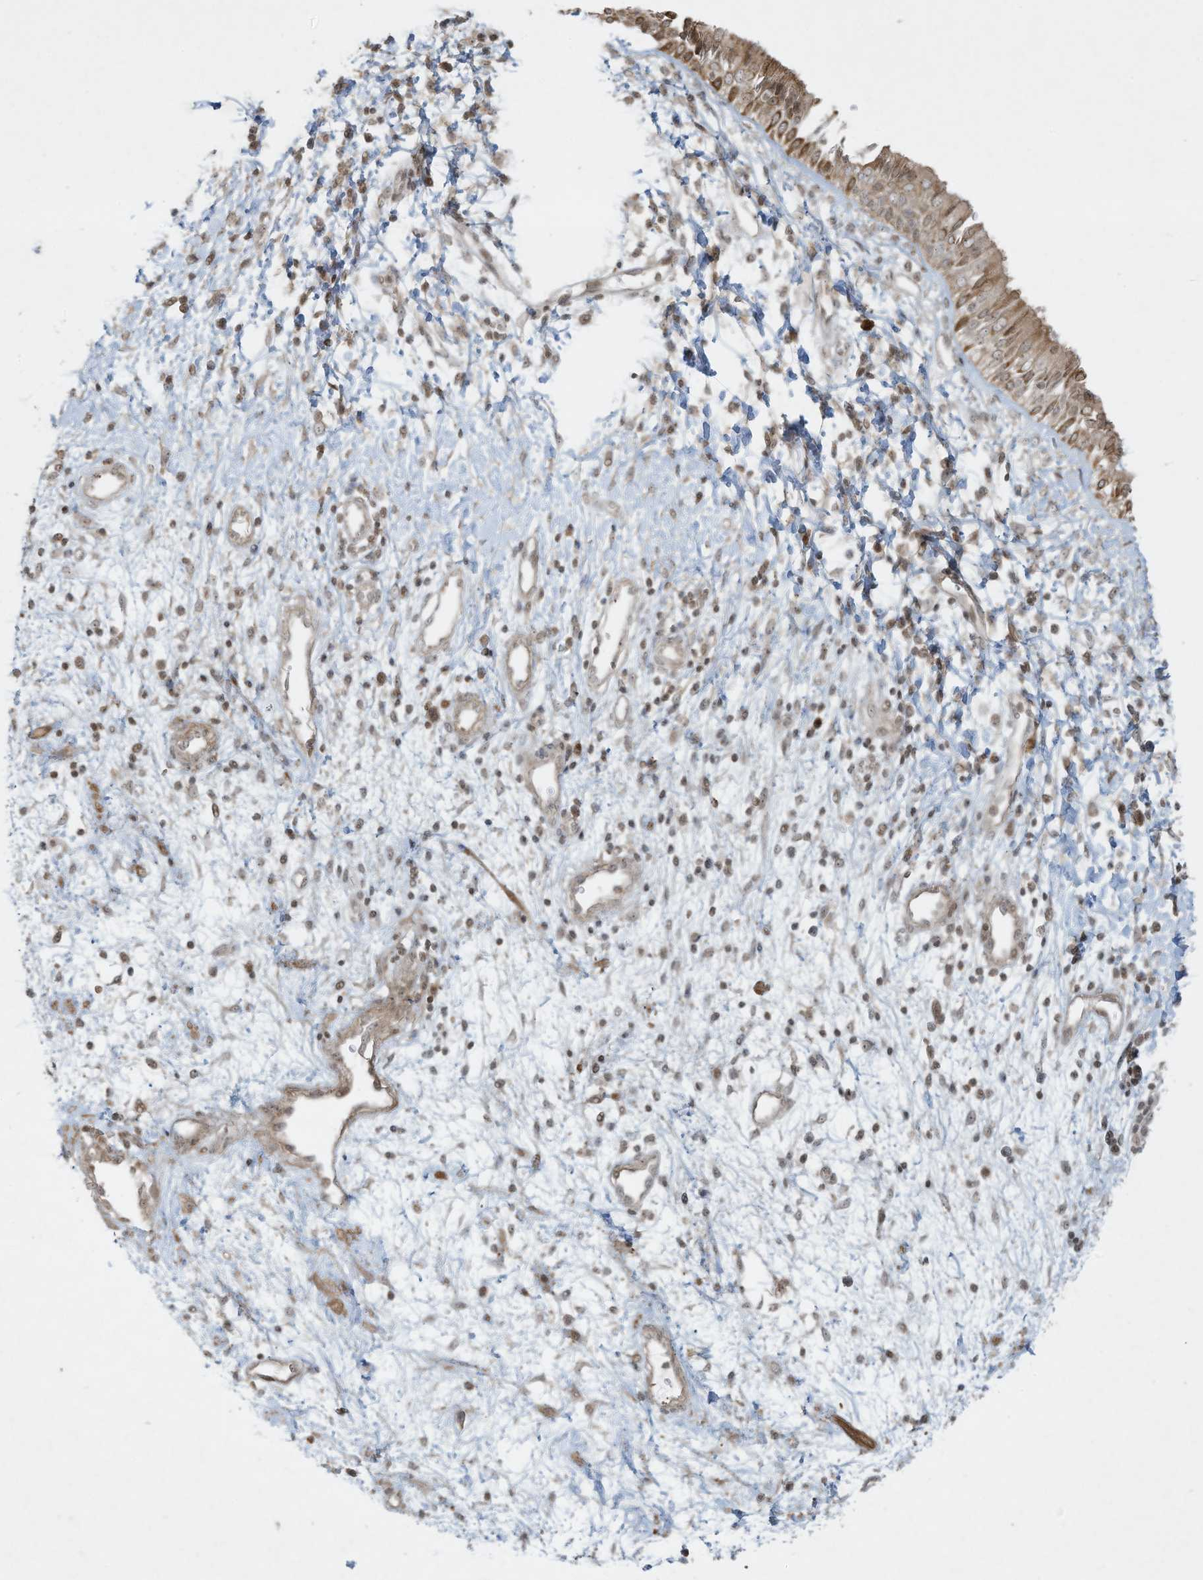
{"staining": {"intensity": "moderate", "quantity": ">75%", "location": "cytoplasmic/membranous"}, "tissue": "nasopharynx", "cell_type": "Respiratory epithelial cells", "image_type": "normal", "snomed": [{"axis": "morphology", "description": "Normal tissue, NOS"}, {"axis": "topography", "description": "Nasopharynx"}], "caption": "Immunohistochemistry (DAB (3,3'-diaminobenzidine)) staining of normal nasopharynx demonstrates moderate cytoplasmic/membranous protein expression in about >75% of respiratory epithelial cells.", "gene": "ZNF263", "patient": {"sex": "male", "age": 22}}